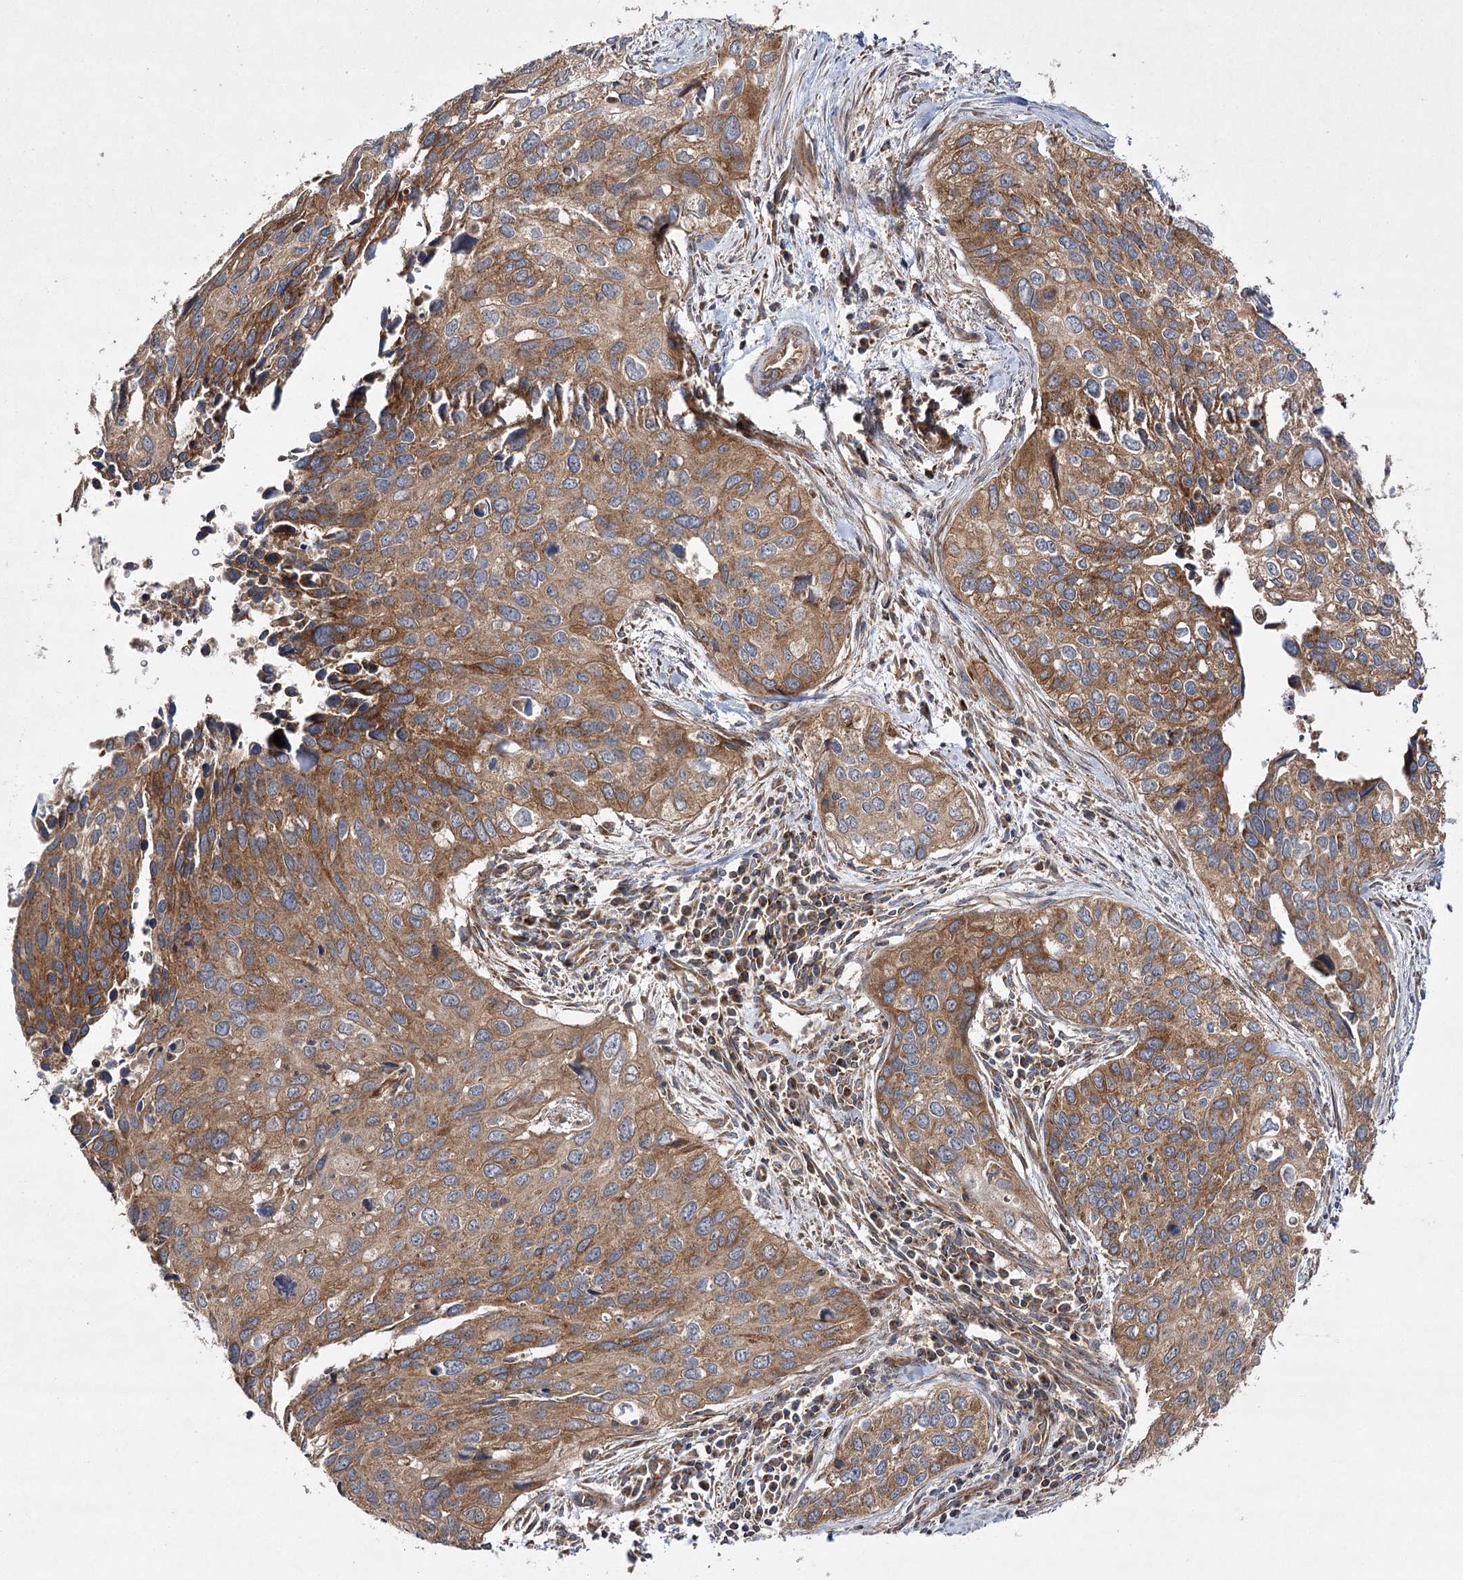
{"staining": {"intensity": "moderate", "quantity": ">75%", "location": "cytoplasmic/membranous"}, "tissue": "cervical cancer", "cell_type": "Tumor cells", "image_type": "cancer", "snomed": [{"axis": "morphology", "description": "Squamous cell carcinoma, NOS"}, {"axis": "topography", "description": "Cervix"}], "caption": "This is a micrograph of IHC staining of cervical cancer (squamous cell carcinoma), which shows moderate staining in the cytoplasmic/membranous of tumor cells.", "gene": "DNAJC13", "patient": {"sex": "female", "age": 55}}